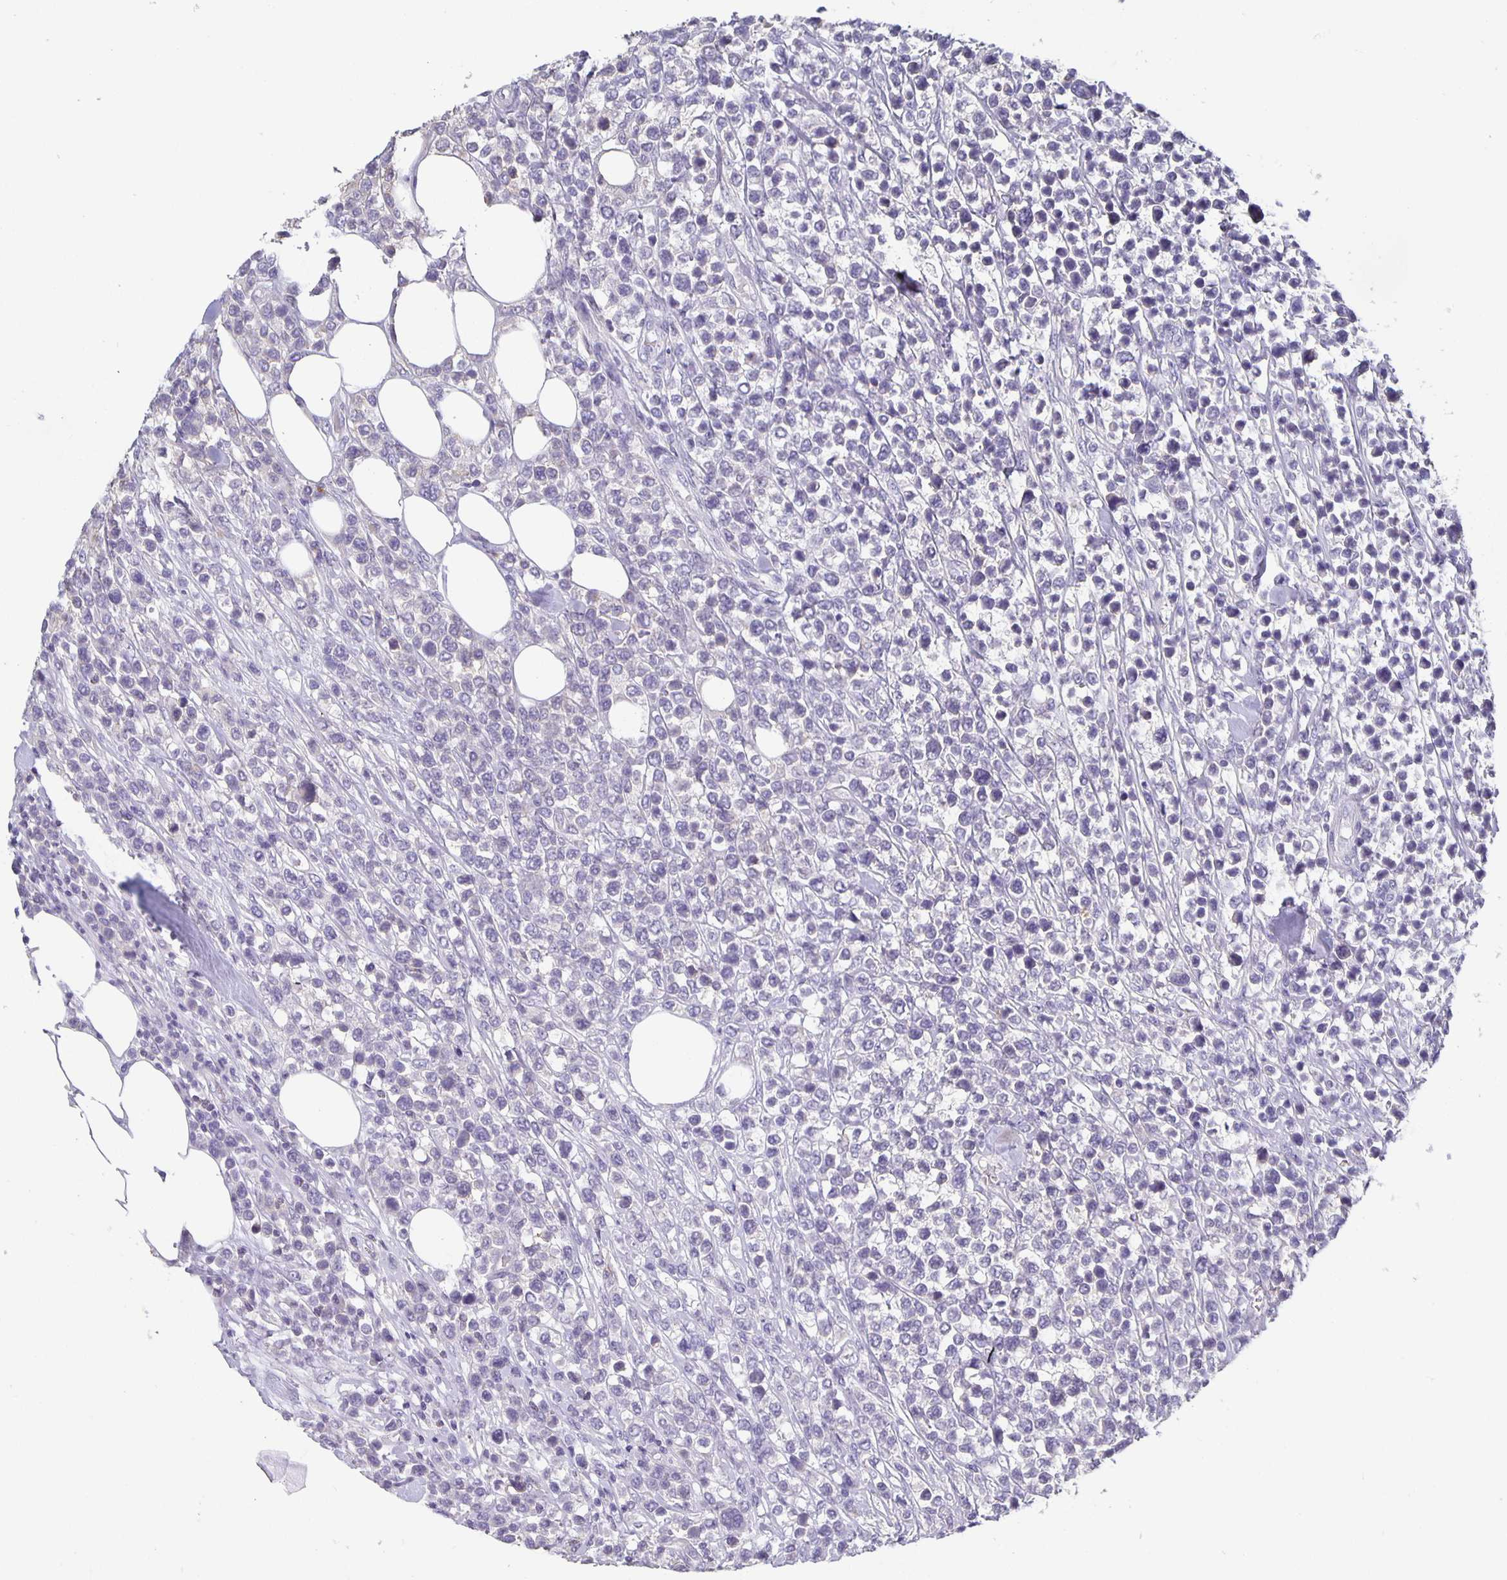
{"staining": {"intensity": "negative", "quantity": "none", "location": "none"}, "tissue": "lymphoma", "cell_type": "Tumor cells", "image_type": "cancer", "snomed": [{"axis": "morphology", "description": "Malignant lymphoma, non-Hodgkin's type, High grade"}, {"axis": "topography", "description": "Soft tissue"}], "caption": "Protein analysis of lymphoma displays no significant staining in tumor cells.", "gene": "GDF15", "patient": {"sex": "female", "age": 56}}